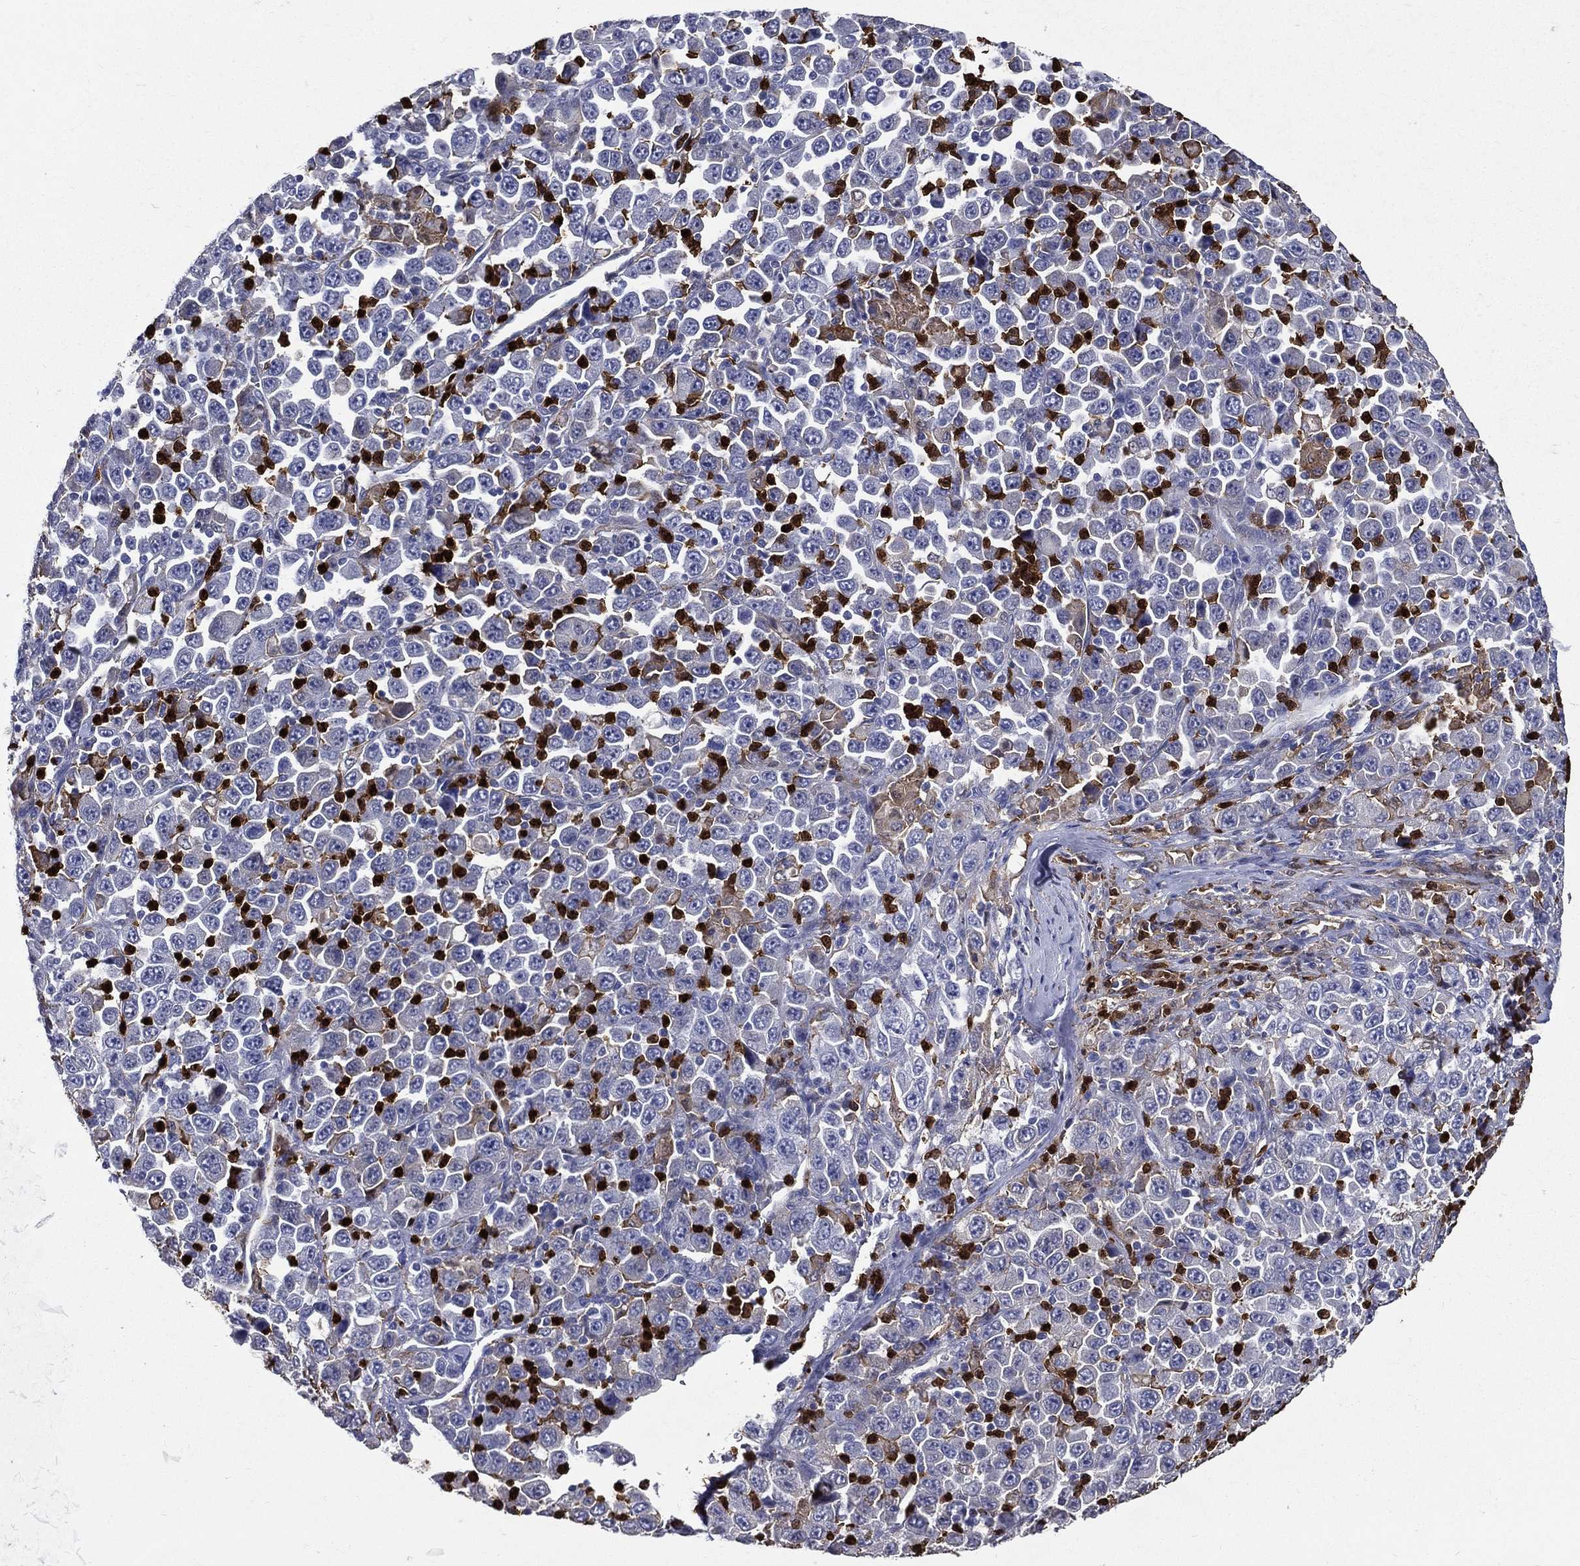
{"staining": {"intensity": "negative", "quantity": "none", "location": "none"}, "tissue": "stomach cancer", "cell_type": "Tumor cells", "image_type": "cancer", "snomed": [{"axis": "morphology", "description": "Normal tissue, NOS"}, {"axis": "morphology", "description": "Adenocarcinoma, NOS"}, {"axis": "topography", "description": "Stomach, upper"}, {"axis": "topography", "description": "Stomach"}], "caption": "The immunohistochemistry image has no significant staining in tumor cells of adenocarcinoma (stomach) tissue.", "gene": "GPR171", "patient": {"sex": "male", "age": 59}}